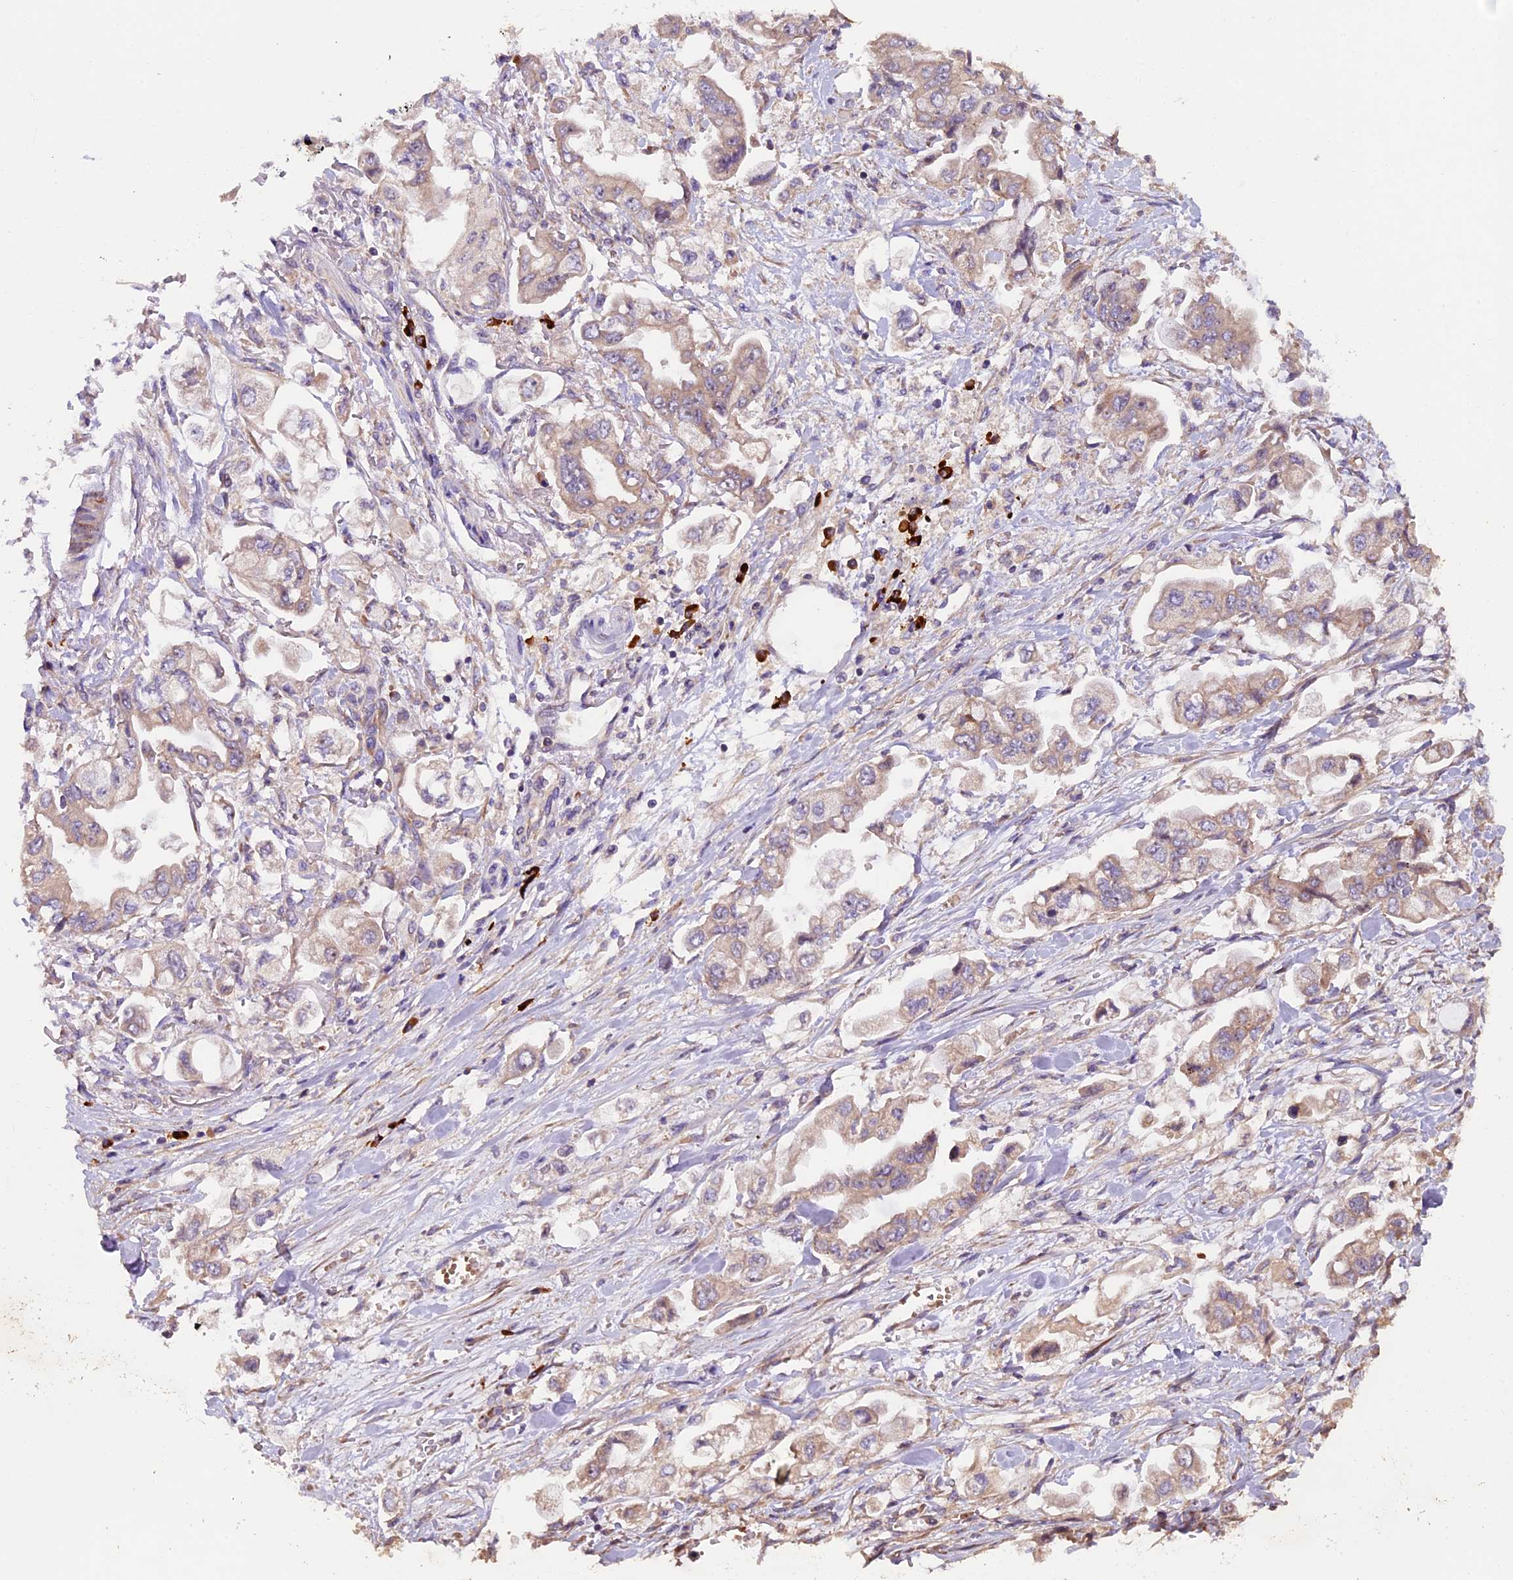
{"staining": {"intensity": "weak", "quantity": ">75%", "location": "cytoplasmic/membranous"}, "tissue": "stomach cancer", "cell_type": "Tumor cells", "image_type": "cancer", "snomed": [{"axis": "morphology", "description": "Adenocarcinoma, NOS"}, {"axis": "topography", "description": "Stomach"}], "caption": "The histopathology image exhibits immunohistochemical staining of adenocarcinoma (stomach). There is weak cytoplasmic/membranous expression is seen in about >75% of tumor cells.", "gene": "FRY", "patient": {"sex": "male", "age": 62}}